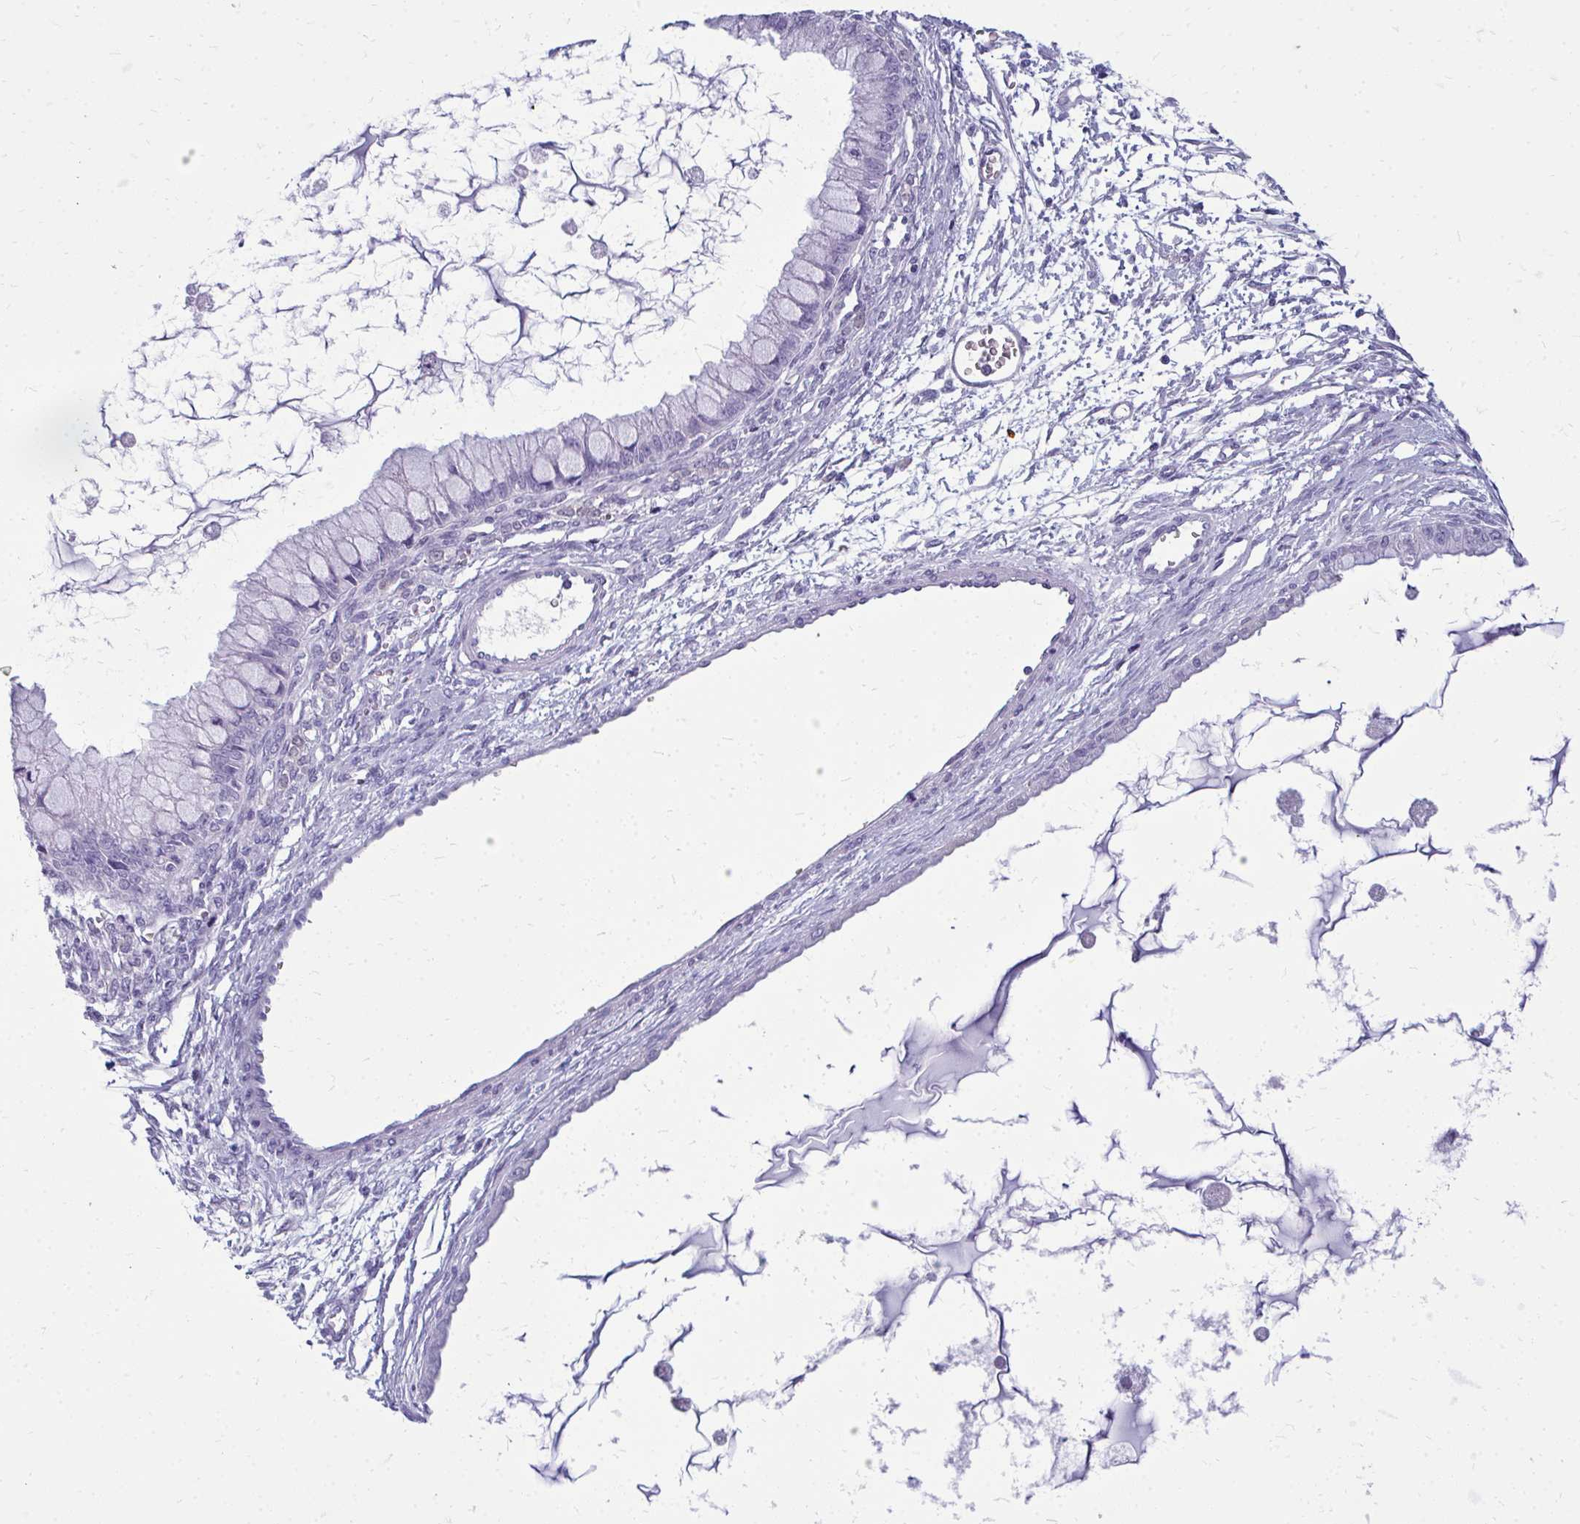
{"staining": {"intensity": "negative", "quantity": "none", "location": "none"}, "tissue": "ovarian cancer", "cell_type": "Tumor cells", "image_type": "cancer", "snomed": [{"axis": "morphology", "description": "Cystadenocarcinoma, mucinous, NOS"}, {"axis": "topography", "description": "Ovary"}], "caption": "Tumor cells show no significant protein expression in ovarian mucinous cystadenocarcinoma.", "gene": "FABP3", "patient": {"sex": "female", "age": 34}}